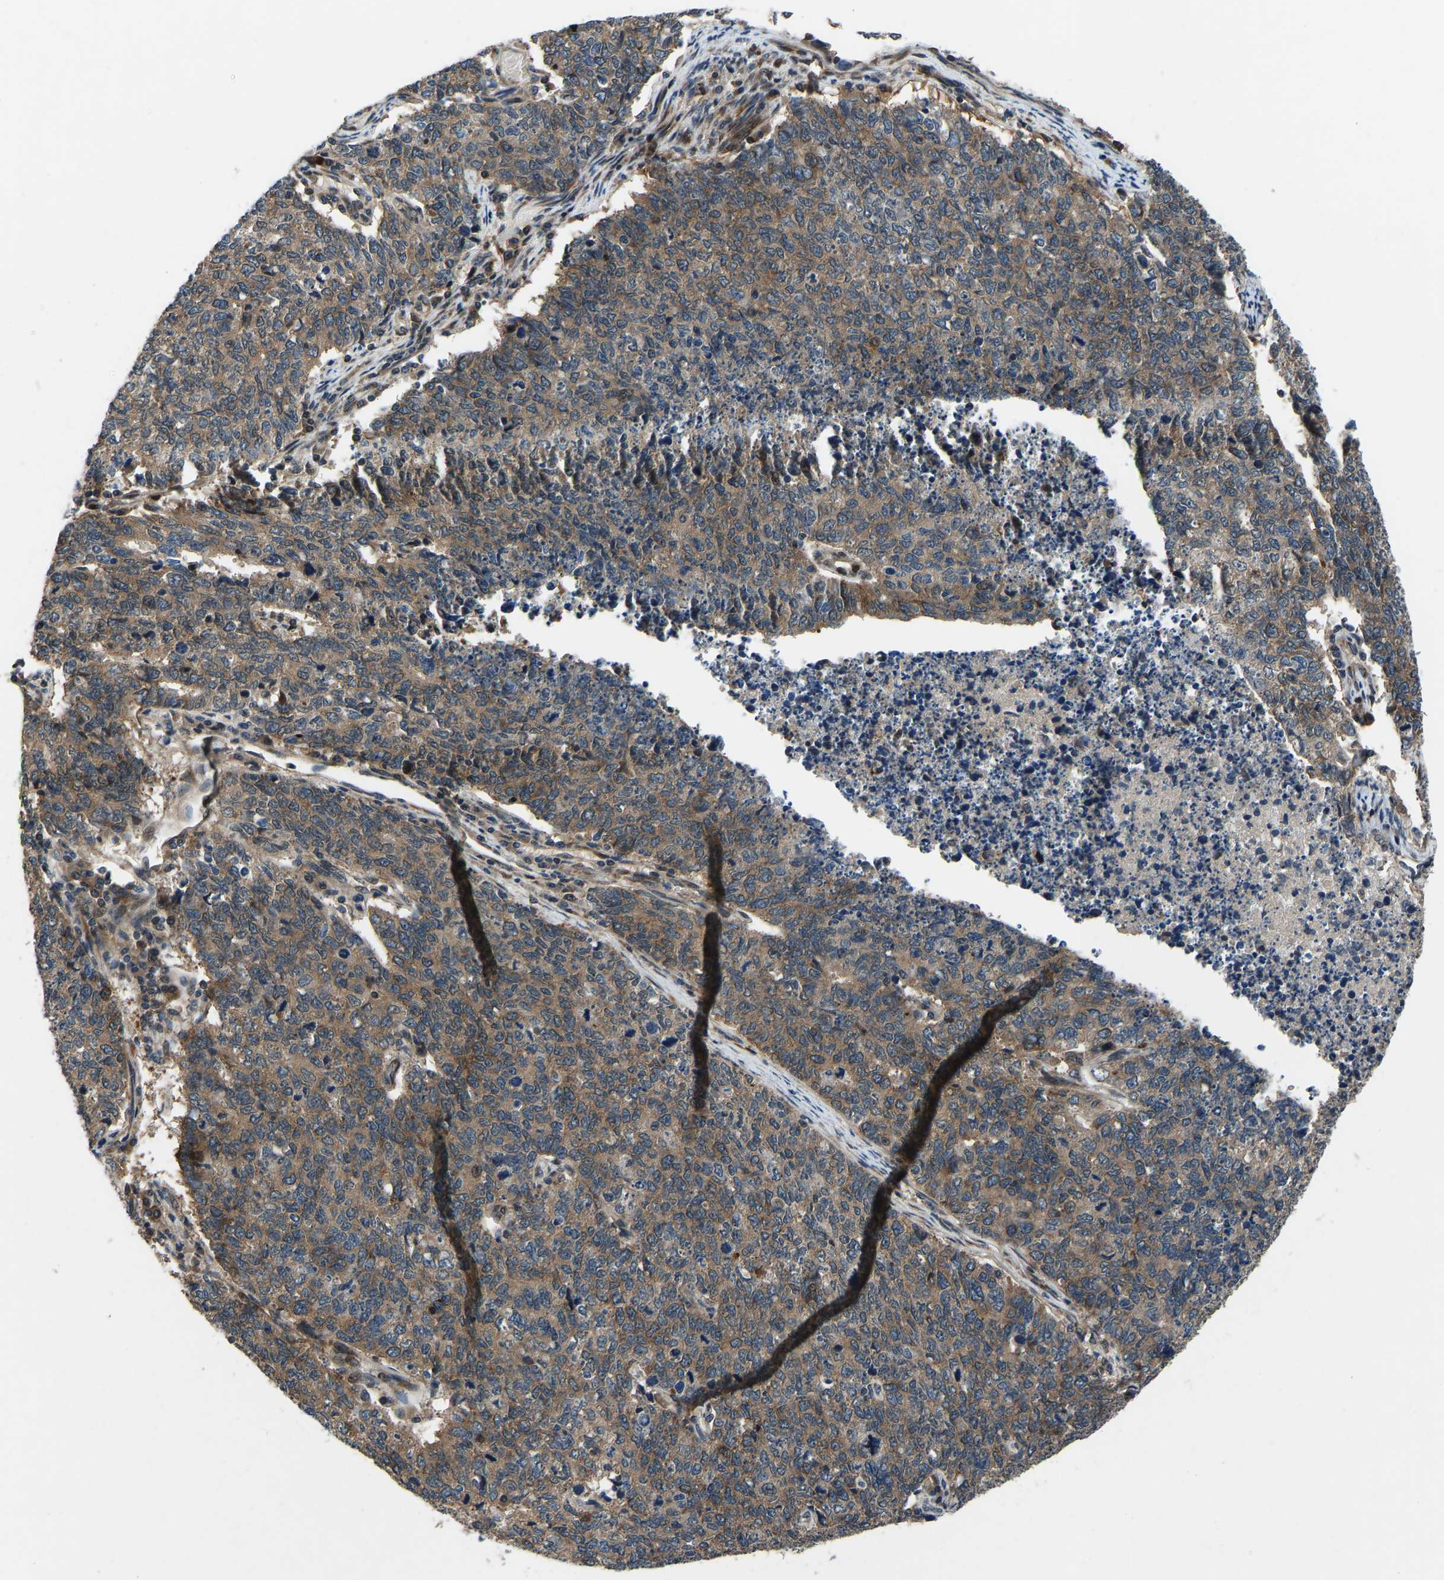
{"staining": {"intensity": "moderate", "quantity": ">75%", "location": "cytoplasmic/membranous"}, "tissue": "cervical cancer", "cell_type": "Tumor cells", "image_type": "cancer", "snomed": [{"axis": "morphology", "description": "Squamous cell carcinoma, NOS"}, {"axis": "topography", "description": "Cervix"}], "caption": "Tumor cells exhibit medium levels of moderate cytoplasmic/membranous positivity in about >75% of cells in squamous cell carcinoma (cervical). (Stains: DAB in brown, nuclei in blue, Microscopy: brightfield microscopy at high magnification).", "gene": "RLIM", "patient": {"sex": "female", "age": 63}}